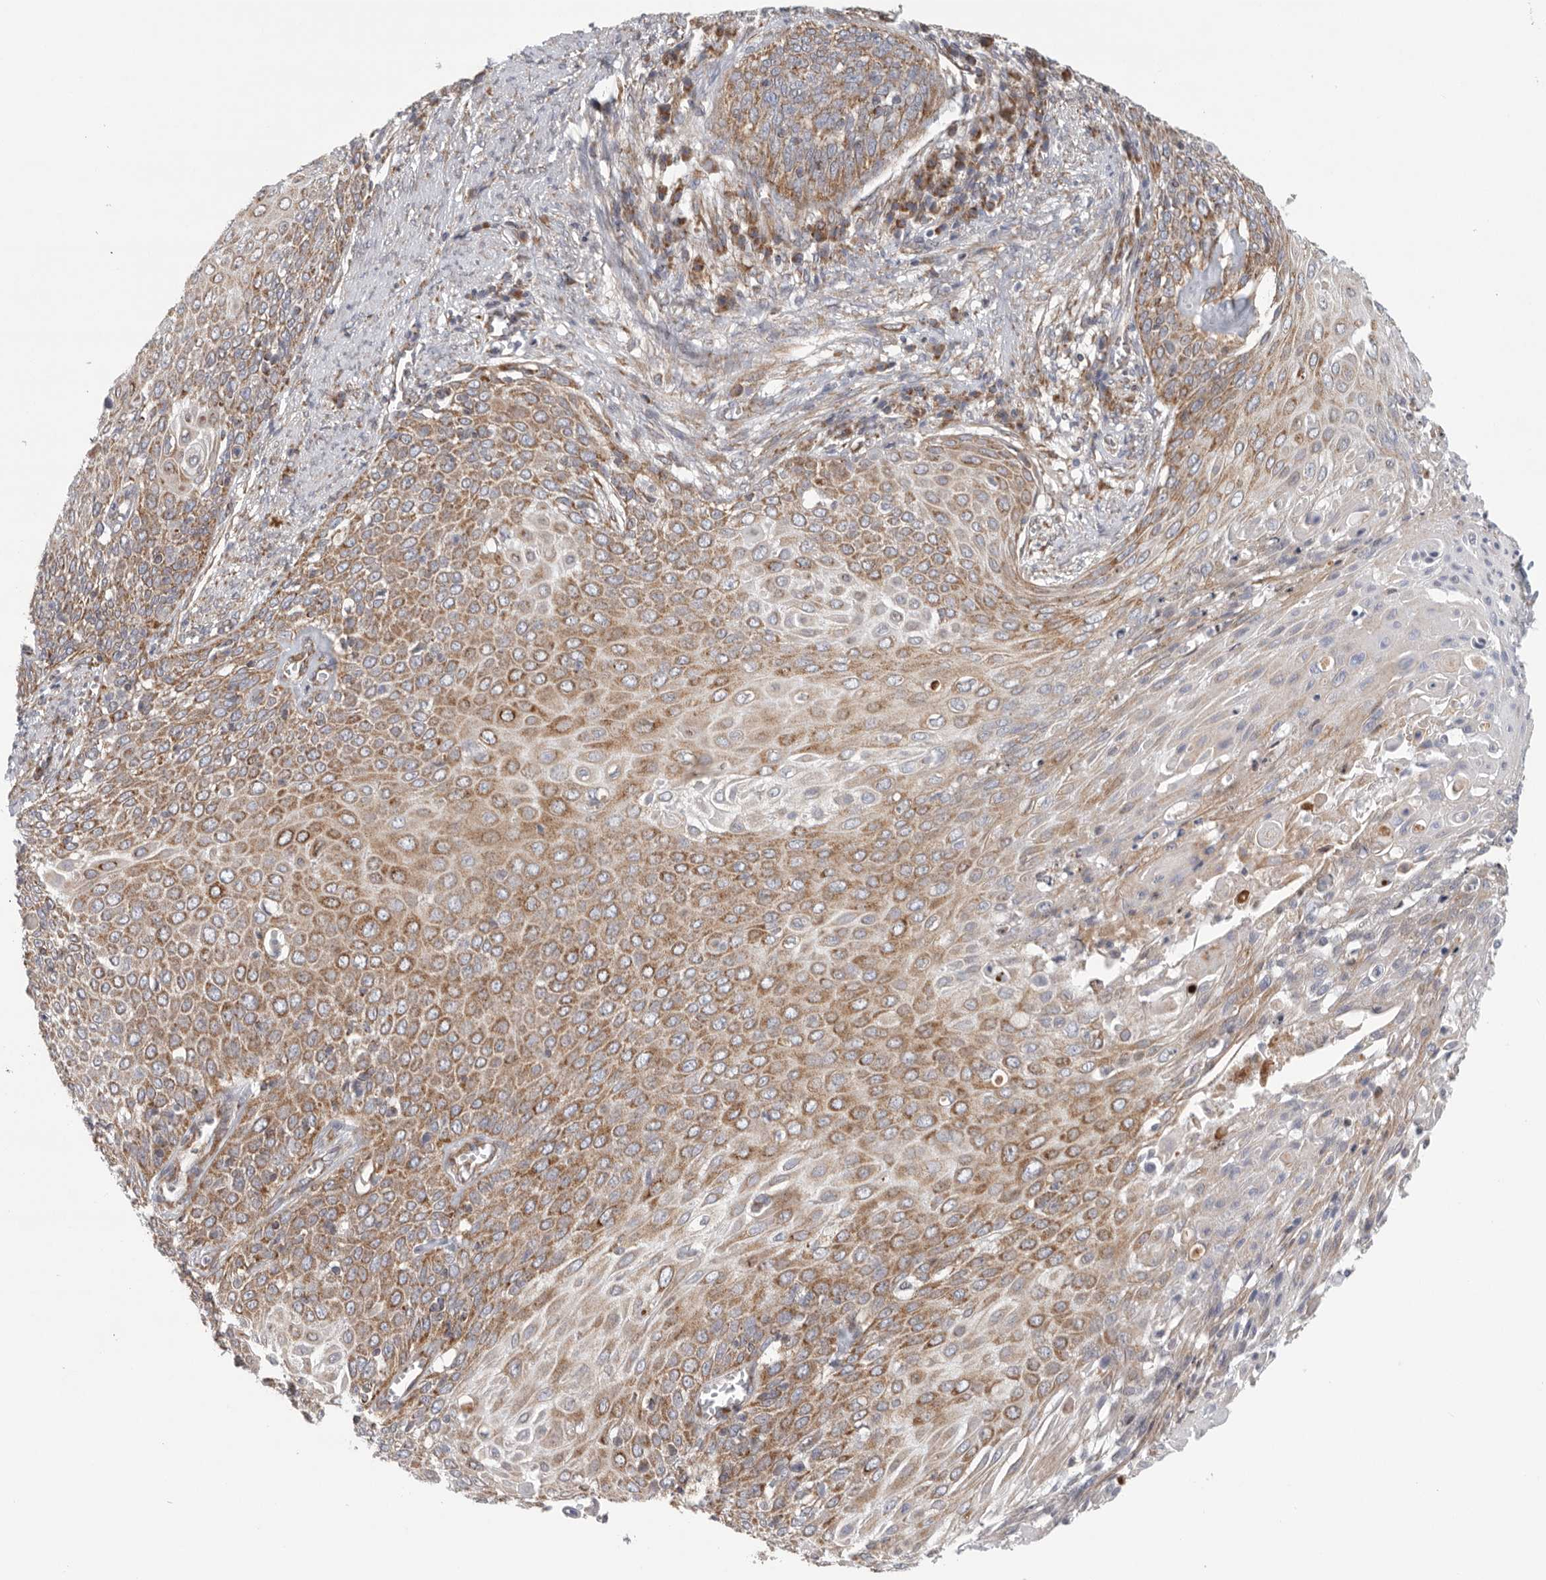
{"staining": {"intensity": "moderate", "quantity": ">75%", "location": "cytoplasmic/membranous"}, "tissue": "cervical cancer", "cell_type": "Tumor cells", "image_type": "cancer", "snomed": [{"axis": "morphology", "description": "Squamous cell carcinoma, NOS"}, {"axis": "topography", "description": "Cervix"}], "caption": "This is a micrograph of immunohistochemistry staining of cervical squamous cell carcinoma, which shows moderate expression in the cytoplasmic/membranous of tumor cells.", "gene": "FKBP8", "patient": {"sex": "female", "age": 39}}